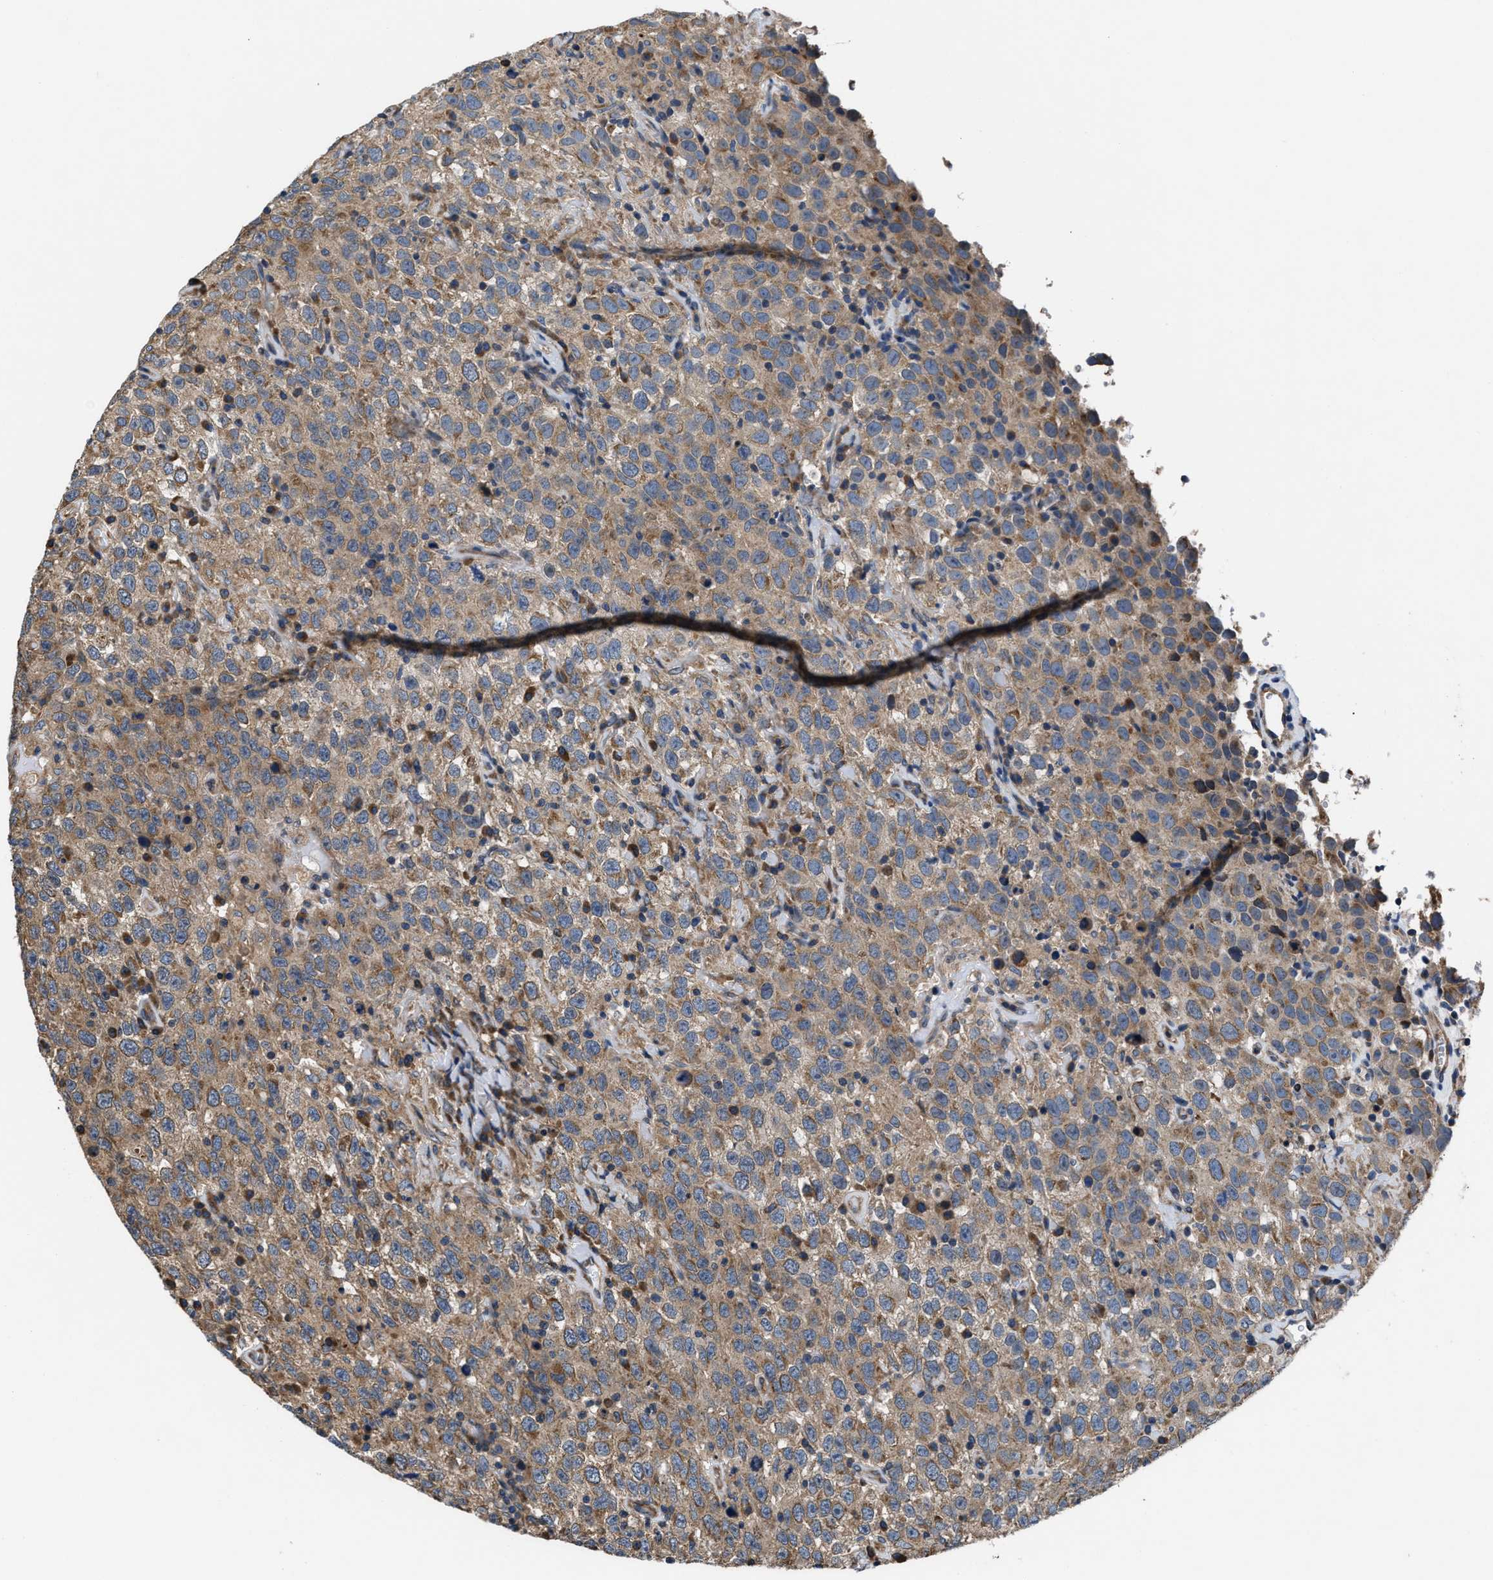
{"staining": {"intensity": "moderate", "quantity": ">75%", "location": "cytoplasmic/membranous"}, "tissue": "testis cancer", "cell_type": "Tumor cells", "image_type": "cancer", "snomed": [{"axis": "morphology", "description": "Seminoma, NOS"}, {"axis": "topography", "description": "Testis"}], "caption": "Brown immunohistochemical staining in human testis cancer displays moderate cytoplasmic/membranous staining in about >75% of tumor cells. Nuclei are stained in blue.", "gene": "CEP128", "patient": {"sex": "male", "age": 41}}